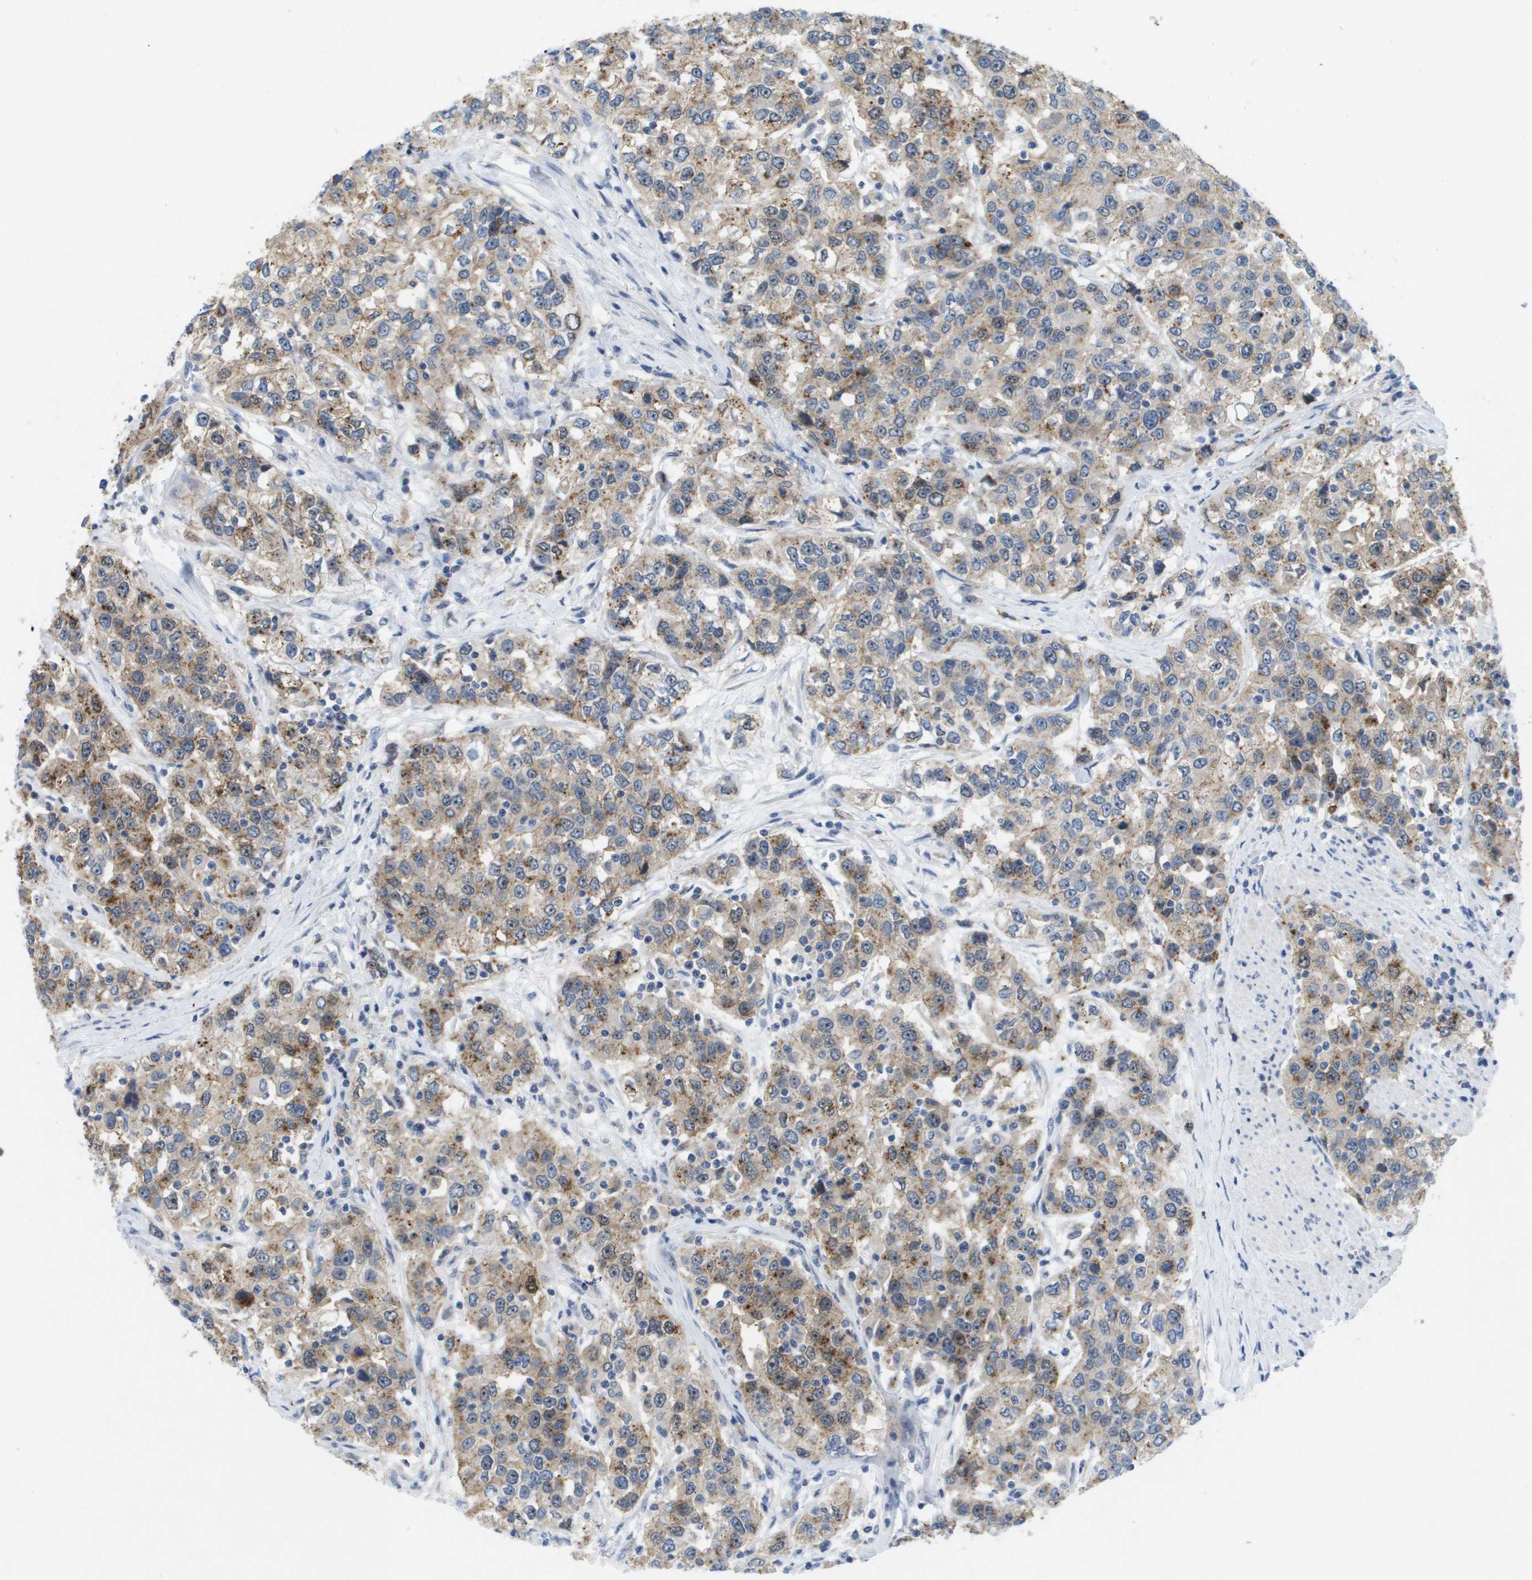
{"staining": {"intensity": "weak", "quantity": "25%-75%", "location": "cytoplasmic/membranous"}, "tissue": "urothelial cancer", "cell_type": "Tumor cells", "image_type": "cancer", "snomed": [{"axis": "morphology", "description": "Urothelial carcinoma, High grade"}, {"axis": "topography", "description": "Urinary bladder"}], "caption": "The micrograph displays immunohistochemical staining of urothelial cancer. There is weak cytoplasmic/membranous positivity is present in approximately 25%-75% of tumor cells.", "gene": "LIPG", "patient": {"sex": "female", "age": 80}}